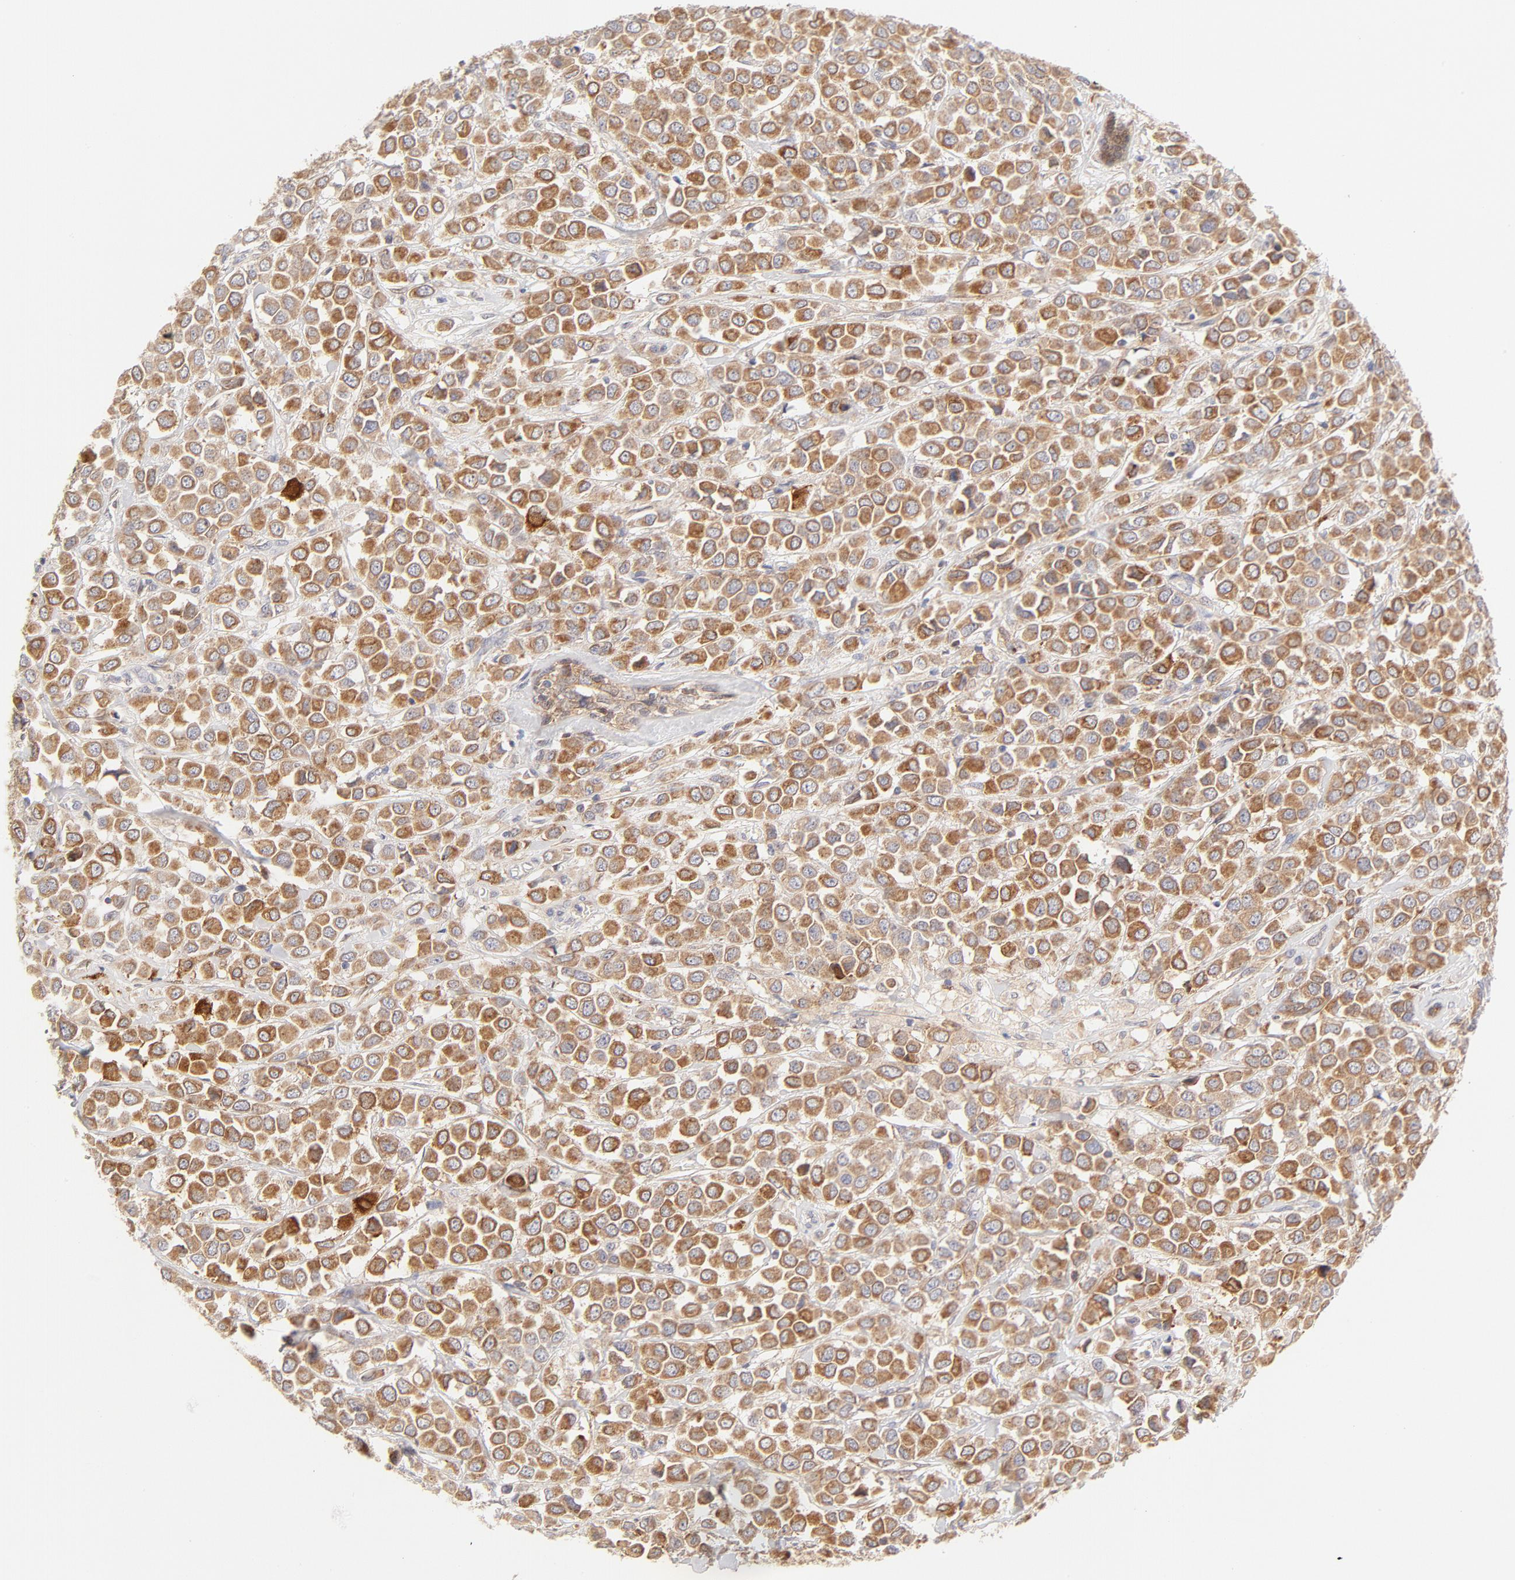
{"staining": {"intensity": "moderate", "quantity": ">75%", "location": "cytoplasmic/membranous"}, "tissue": "breast cancer", "cell_type": "Tumor cells", "image_type": "cancer", "snomed": [{"axis": "morphology", "description": "Duct carcinoma"}, {"axis": "topography", "description": "Breast"}], "caption": "Tumor cells exhibit medium levels of moderate cytoplasmic/membranous expression in about >75% of cells in human infiltrating ductal carcinoma (breast).", "gene": "RPS6KA1", "patient": {"sex": "female", "age": 61}}